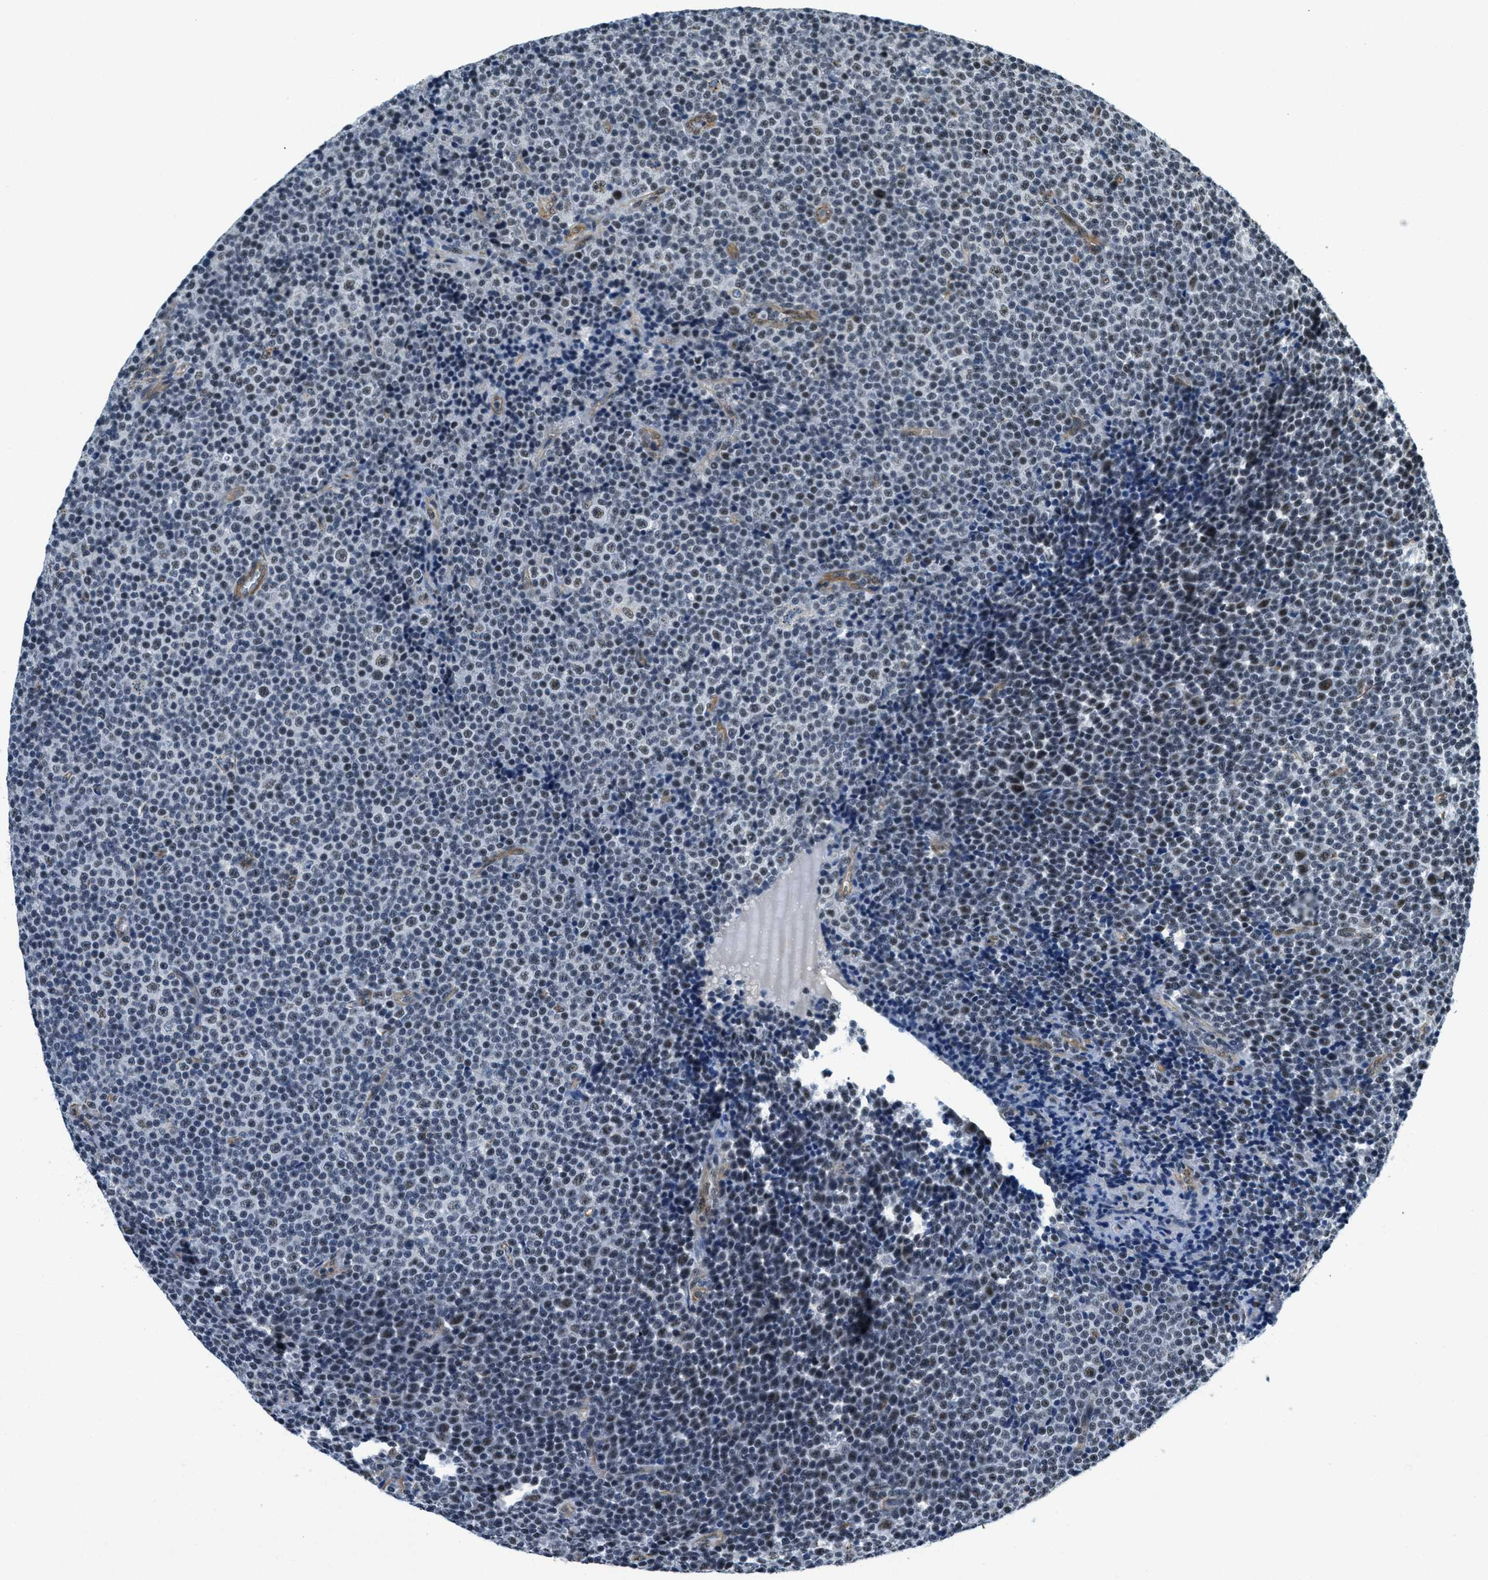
{"staining": {"intensity": "moderate", "quantity": ">75%", "location": "nuclear"}, "tissue": "lymphoma", "cell_type": "Tumor cells", "image_type": "cancer", "snomed": [{"axis": "morphology", "description": "Malignant lymphoma, non-Hodgkin's type, Low grade"}, {"axis": "topography", "description": "Lymph node"}], "caption": "Approximately >75% of tumor cells in lymphoma demonstrate moderate nuclear protein staining as visualized by brown immunohistochemical staining.", "gene": "CFAP36", "patient": {"sex": "female", "age": 67}}